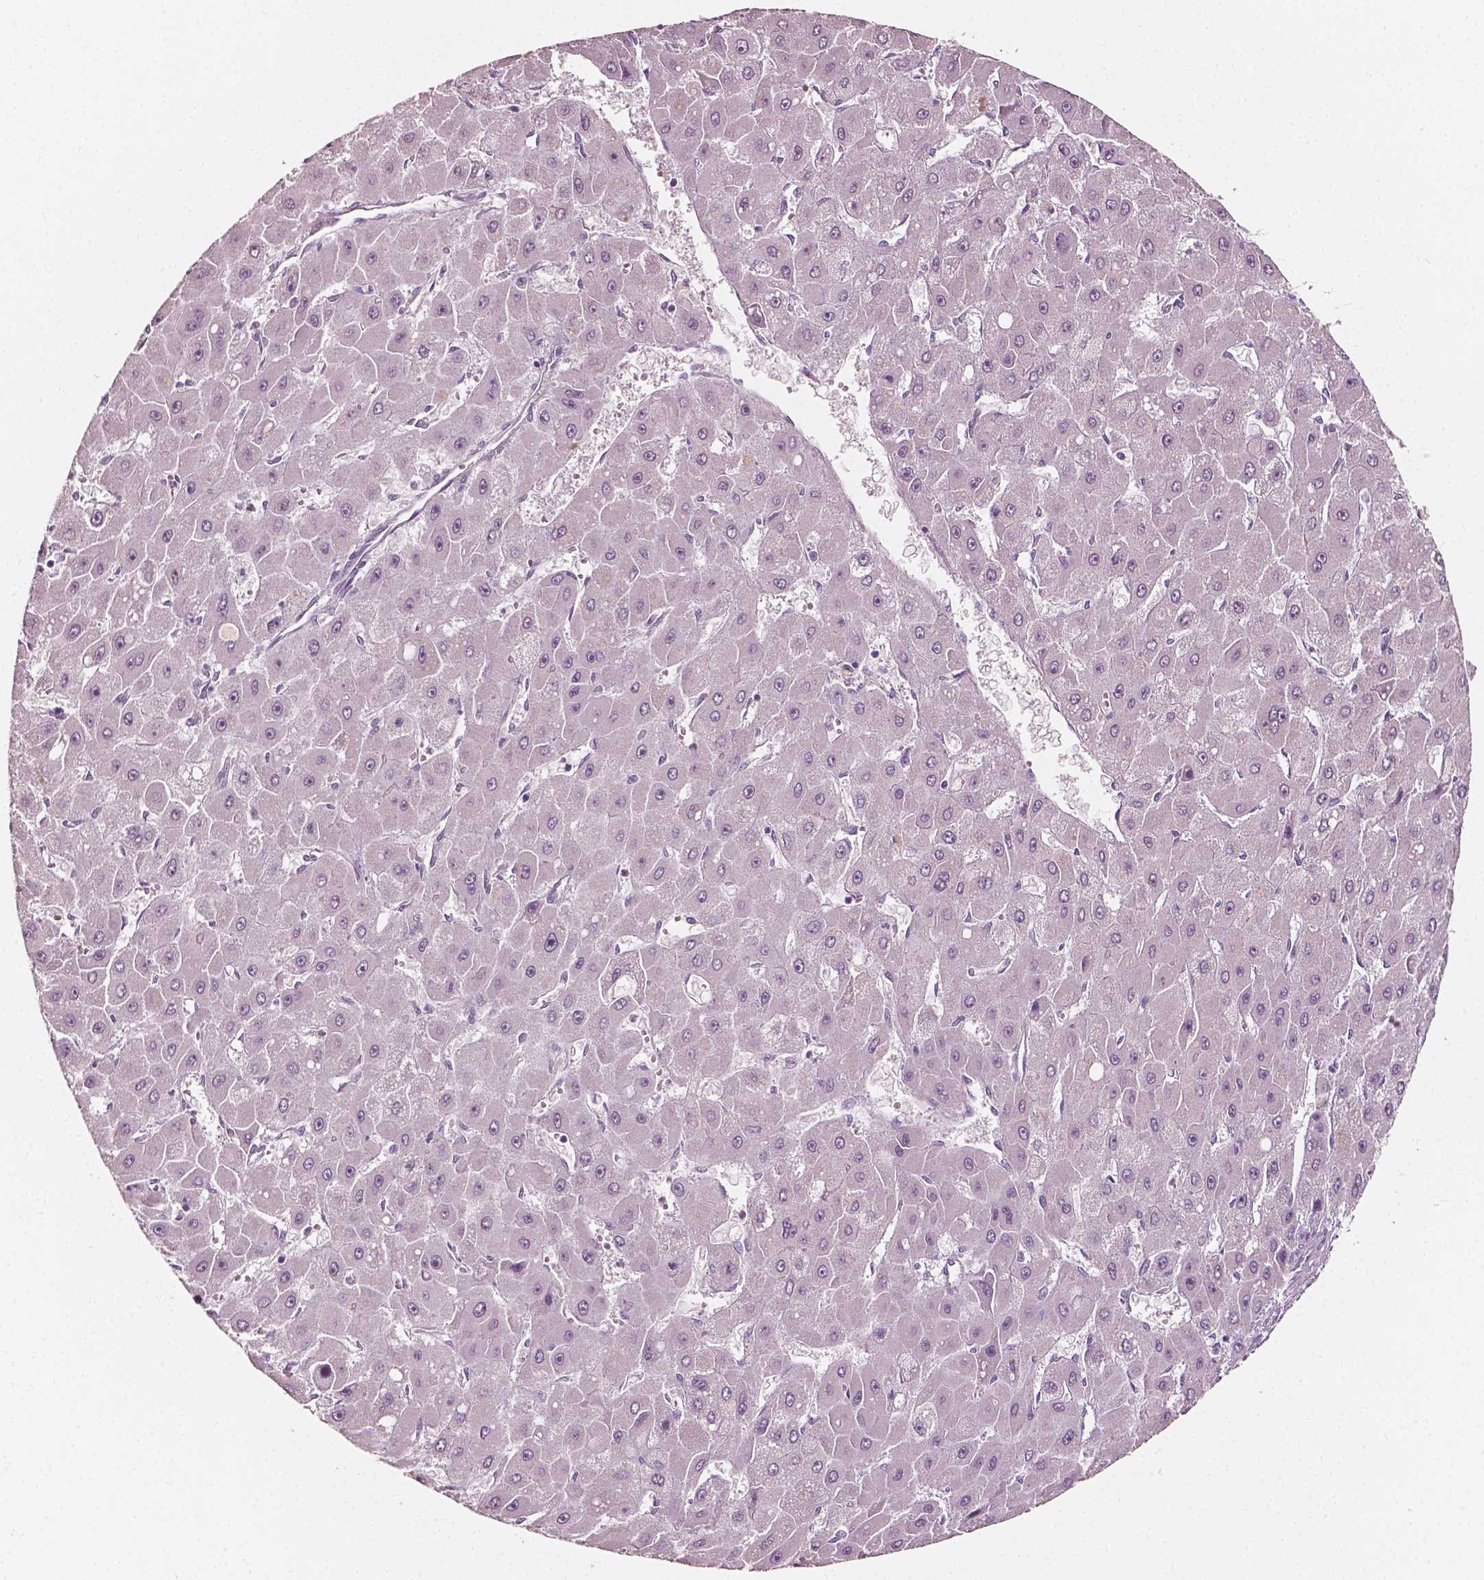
{"staining": {"intensity": "negative", "quantity": "none", "location": "none"}, "tissue": "liver cancer", "cell_type": "Tumor cells", "image_type": "cancer", "snomed": [{"axis": "morphology", "description": "Carcinoma, Hepatocellular, NOS"}, {"axis": "topography", "description": "Liver"}], "caption": "DAB immunohistochemical staining of liver cancer reveals no significant positivity in tumor cells.", "gene": "PLA2R1", "patient": {"sex": "female", "age": 25}}